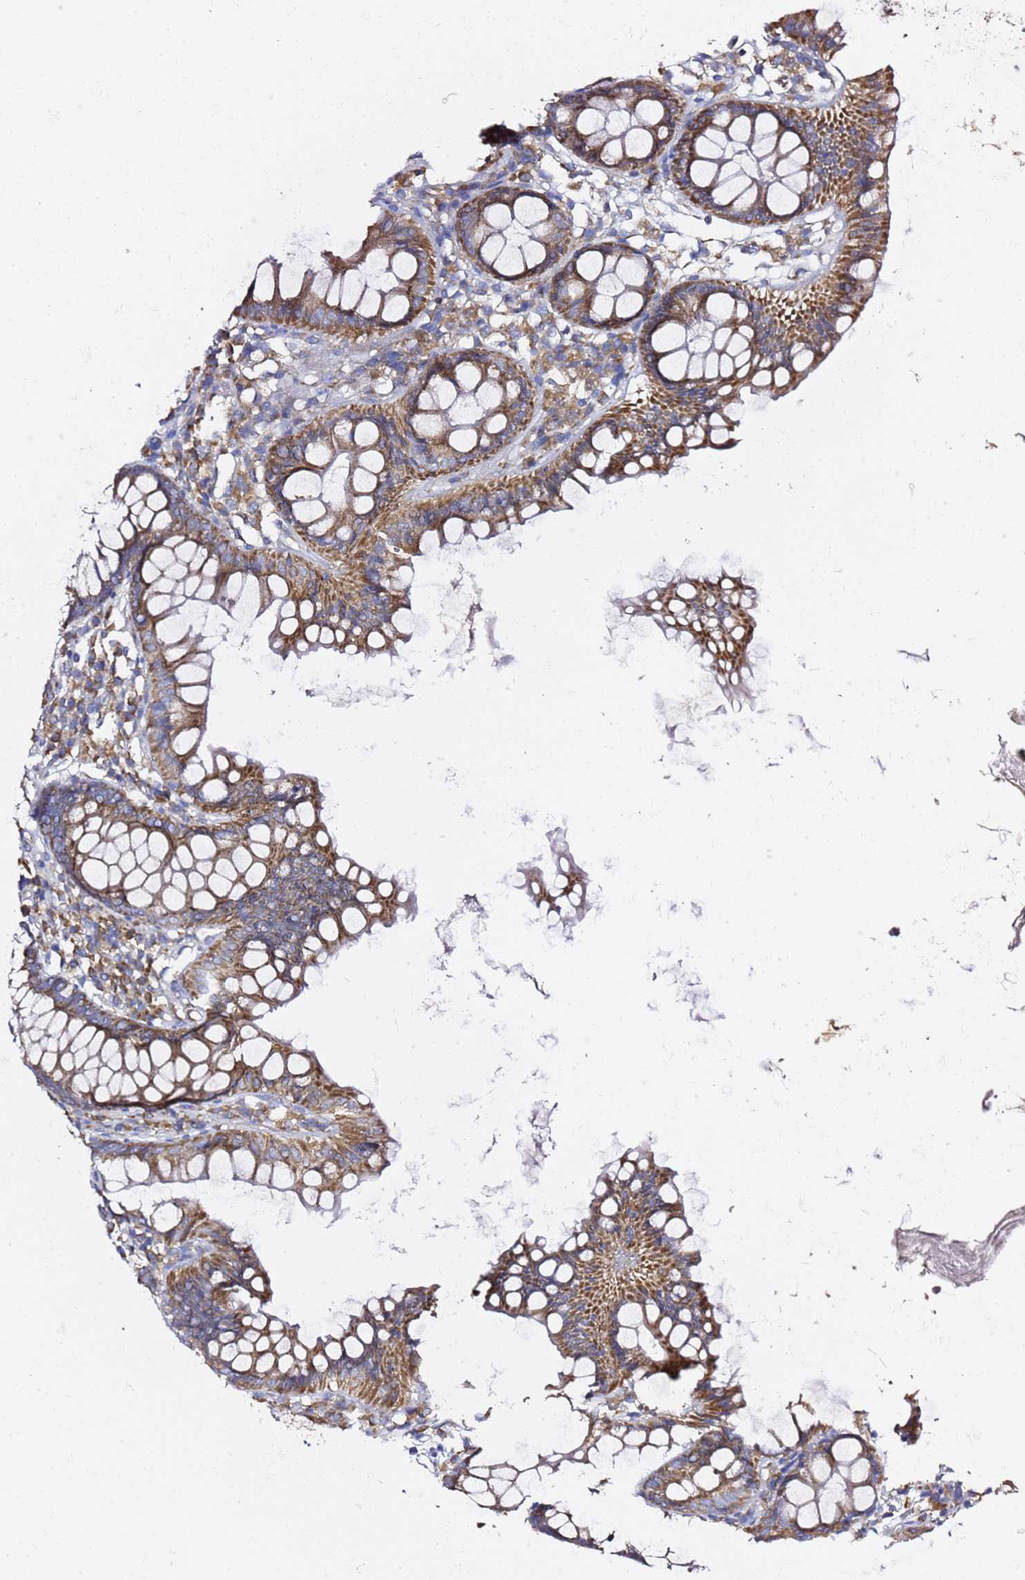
{"staining": {"intensity": "moderate", "quantity": ">75%", "location": "cytoplasmic/membranous"}, "tissue": "colon", "cell_type": "Endothelial cells", "image_type": "normal", "snomed": [{"axis": "morphology", "description": "Normal tissue, NOS"}, {"axis": "topography", "description": "Colon"}], "caption": "High-magnification brightfield microscopy of unremarkable colon stained with DAB (3,3'-diaminobenzidine) (brown) and counterstained with hematoxylin (blue). endothelial cells exhibit moderate cytoplasmic/membranous staining is appreciated in about>75% of cells.", "gene": "C19orf12", "patient": {"sex": "female", "age": 84}}